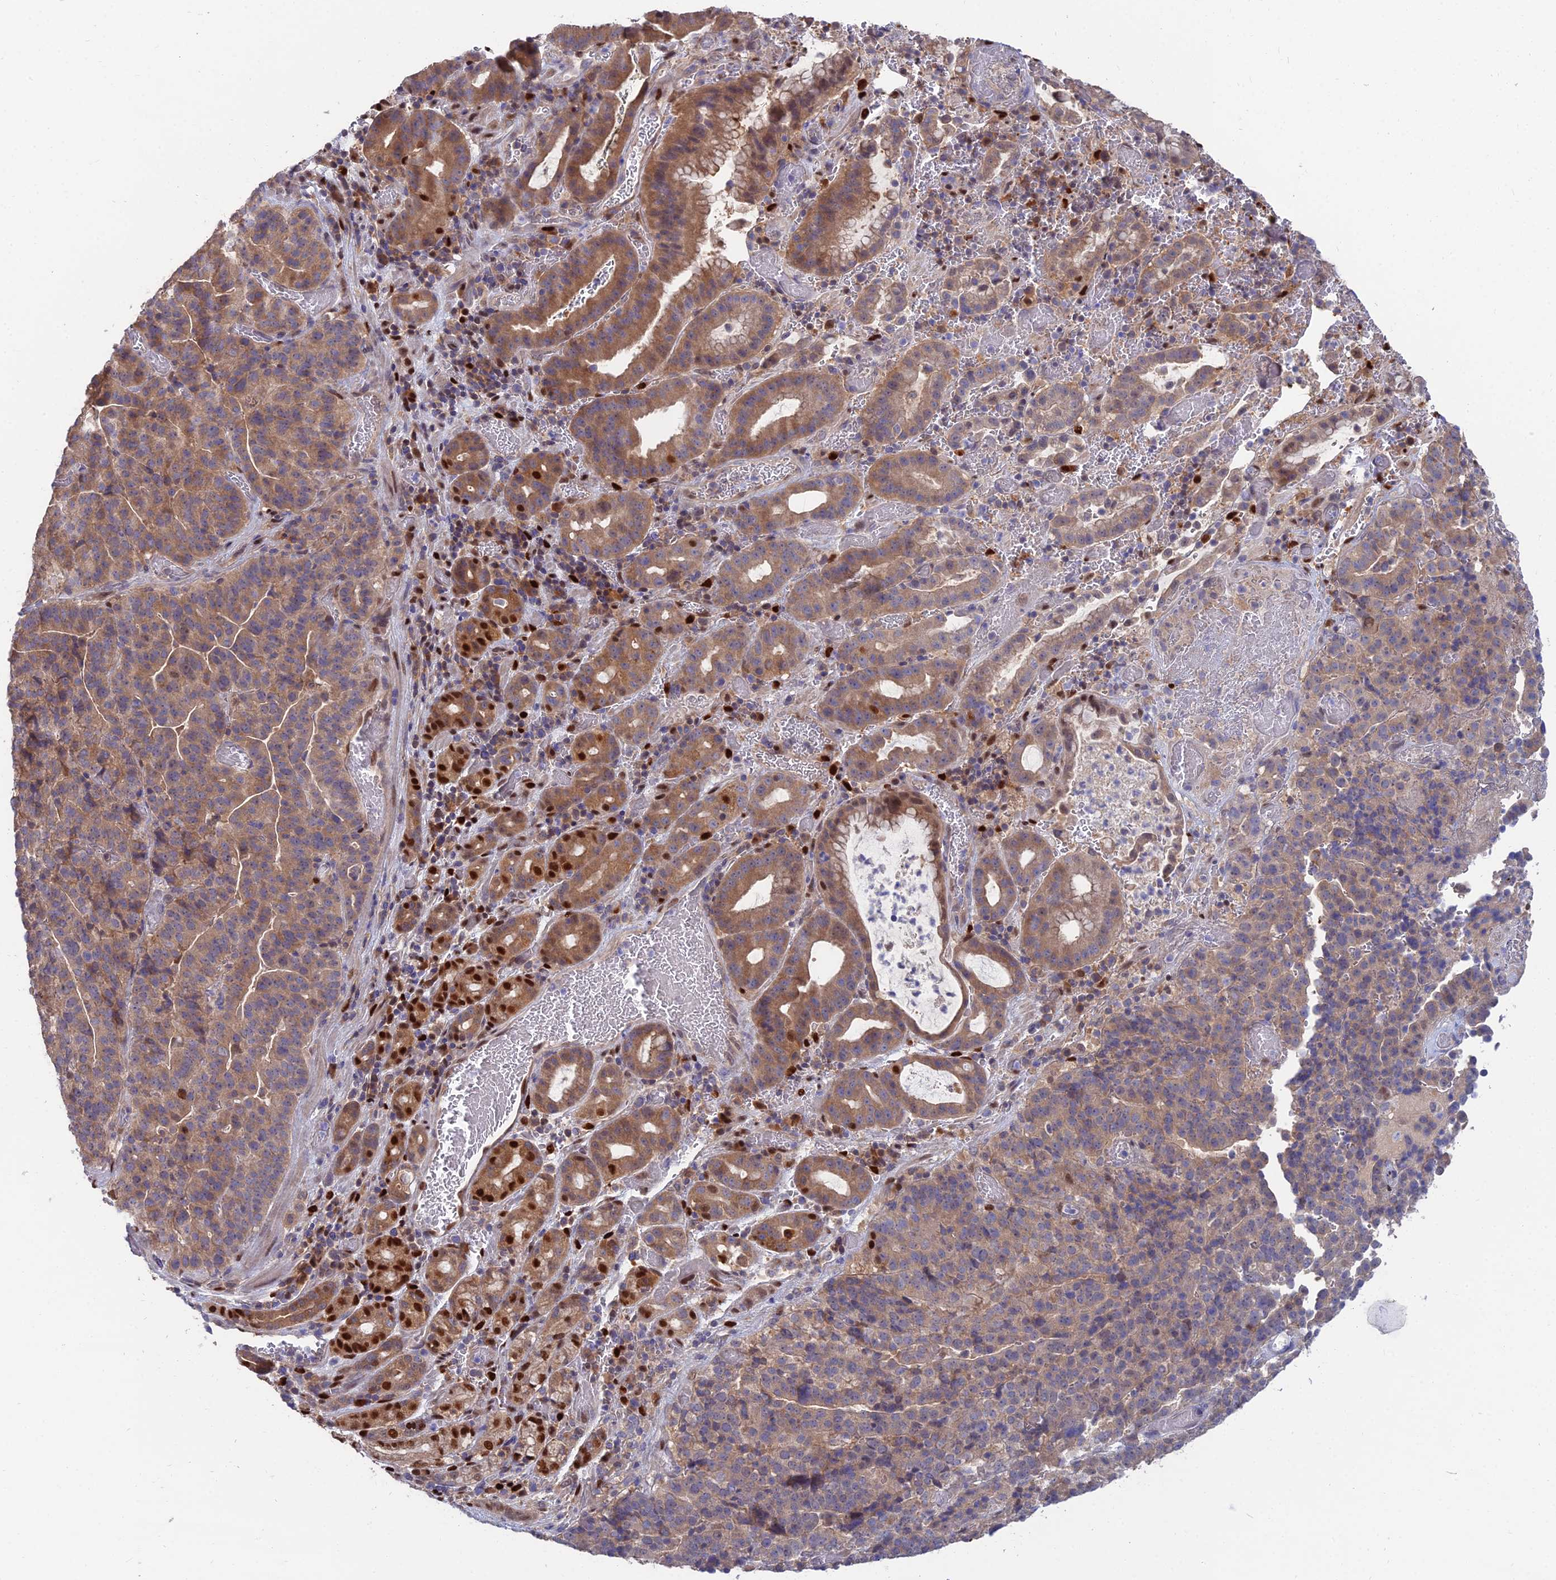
{"staining": {"intensity": "moderate", "quantity": ">75%", "location": "cytoplasmic/membranous"}, "tissue": "stomach cancer", "cell_type": "Tumor cells", "image_type": "cancer", "snomed": [{"axis": "morphology", "description": "Adenocarcinoma, NOS"}, {"axis": "topography", "description": "Stomach"}], "caption": "Moderate cytoplasmic/membranous staining for a protein is appreciated in about >75% of tumor cells of stomach cancer using immunohistochemistry (IHC).", "gene": "DNPEP", "patient": {"sex": "male", "age": 48}}